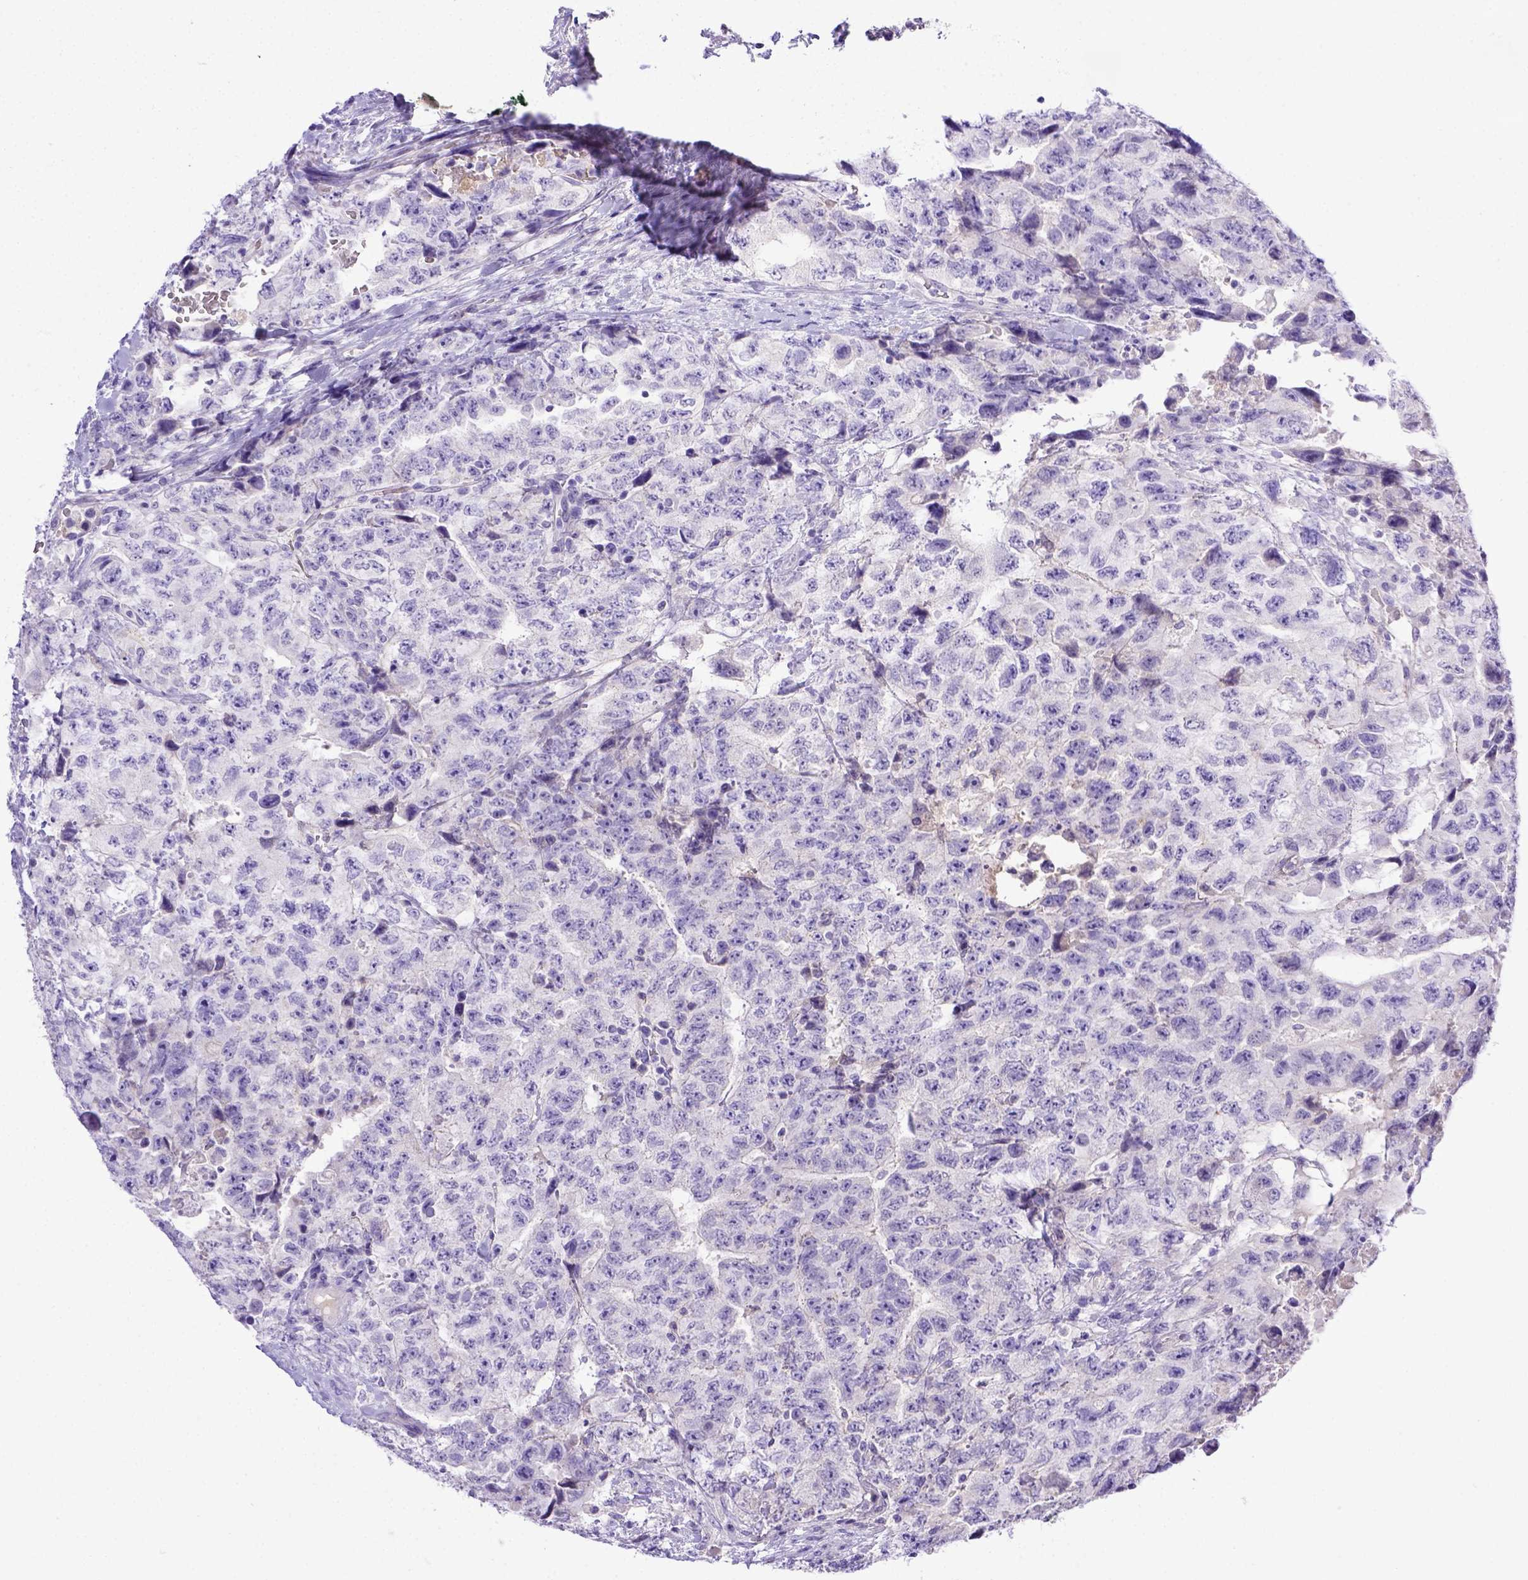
{"staining": {"intensity": "negative", "quantity": "none", "location": "none"}, "tissue": "testis cancer", "cell_type": "Tumor cells", "image_type": "cancer", "snomed": [{"axis": "morphology", "description": "Carcinoma, Embryonal, NOS"}, {"axis": "topography", "description": "Testis"}], "caption": "This is an immunohistochemistry (IHC) micrograph of human testis cancer. There is no staining in tumor cells.", "gene": "BTN1A1", "patient": {"sex": "male", "age": 24}}